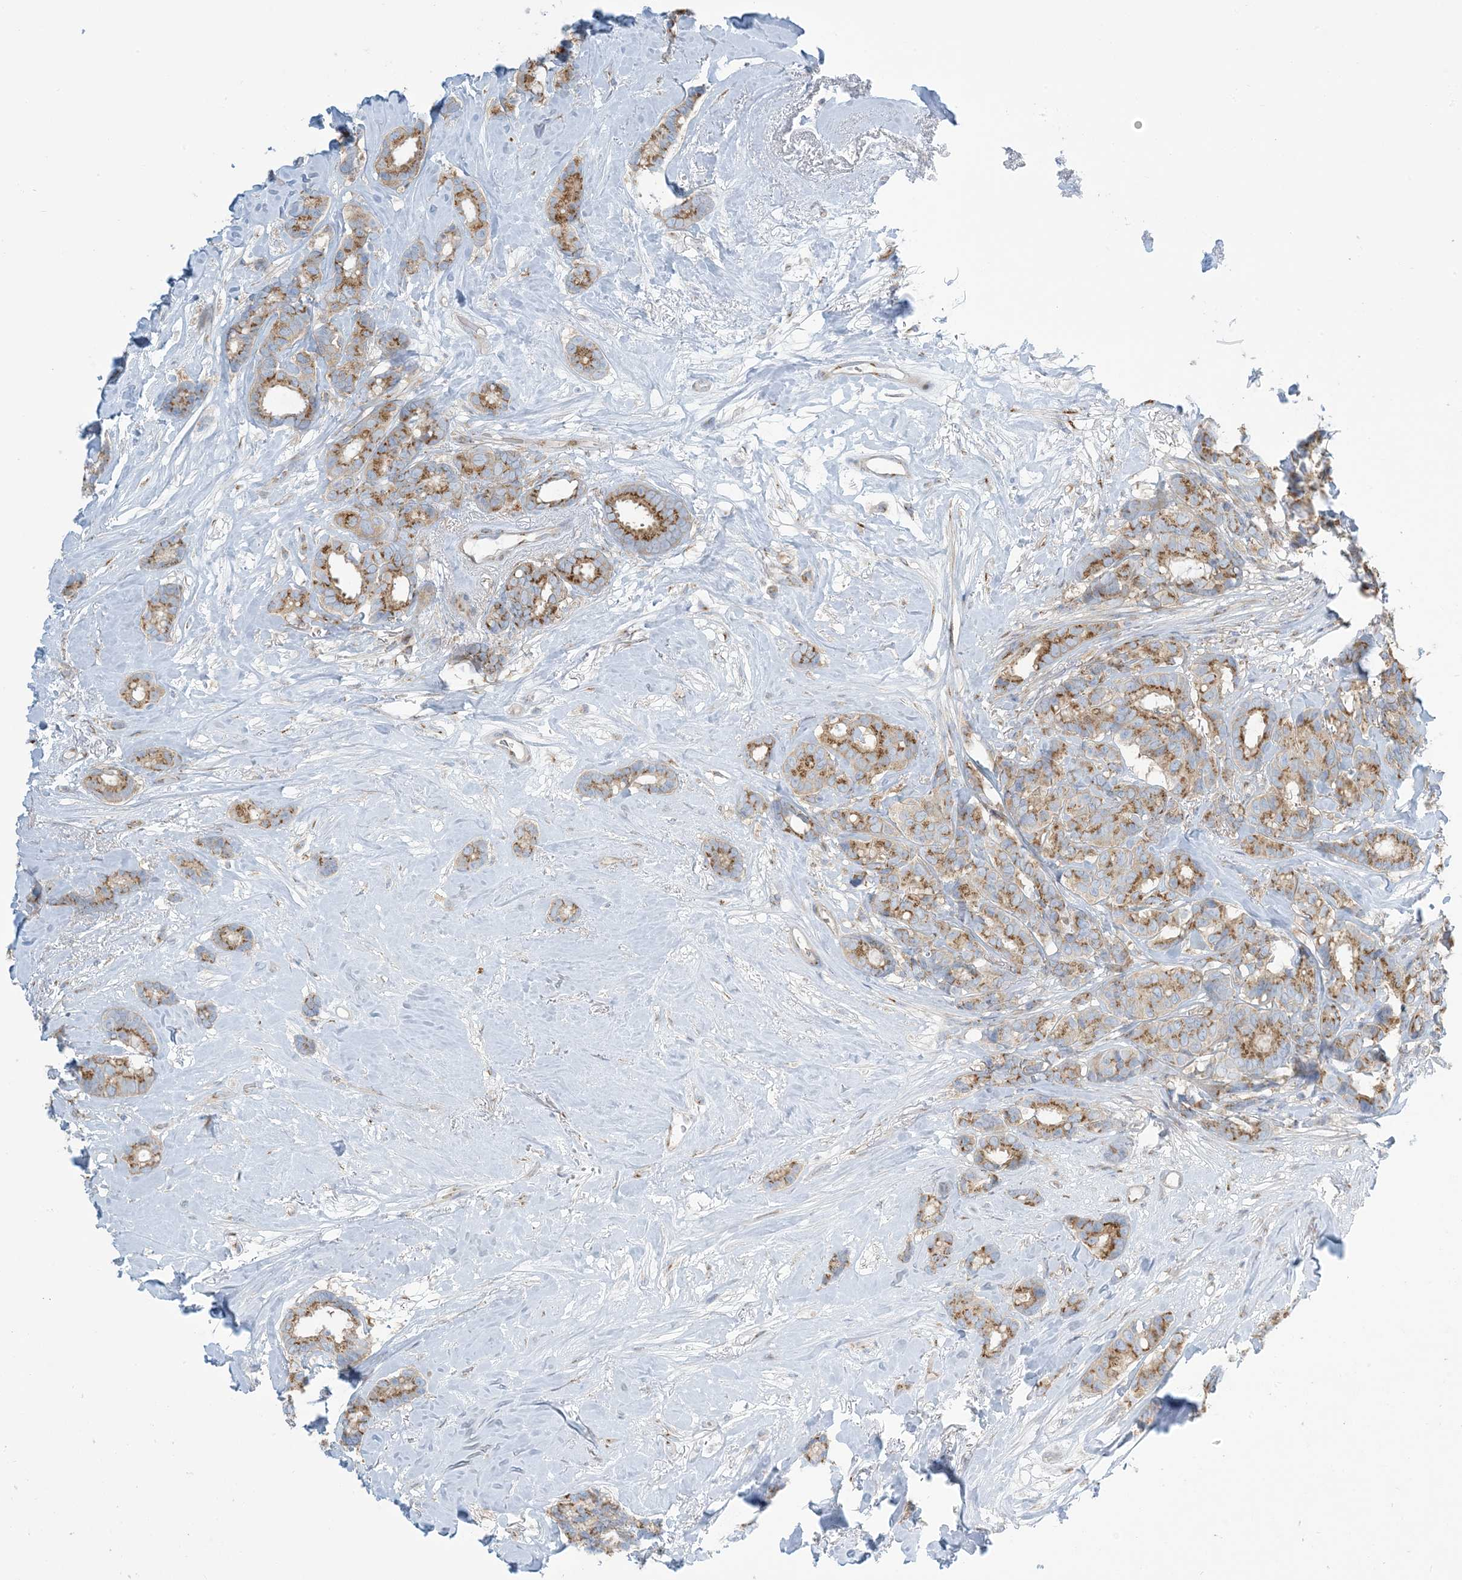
{"staining": {"intensity": "moderate", "quantity": ">75%", "location": "cytoplasmic/membranous"}, "tissue": "breast cancer", "cell_type": "Tumor cells", "image_type": "cancer", "snomed": [{"axis": "morphology", "description": "Duct carcinoma"}, {"axis": "topography", "description": "Breast"}], "caption": "Brown immunohistochemical staining in intraductal carcinoma (breast) demonstrates moderate cytoplasmic/membranous positivity in approximately >75% of tumor cells.", "gene": "AFTPH", "patient": {"sex": "female", "age": 87}}